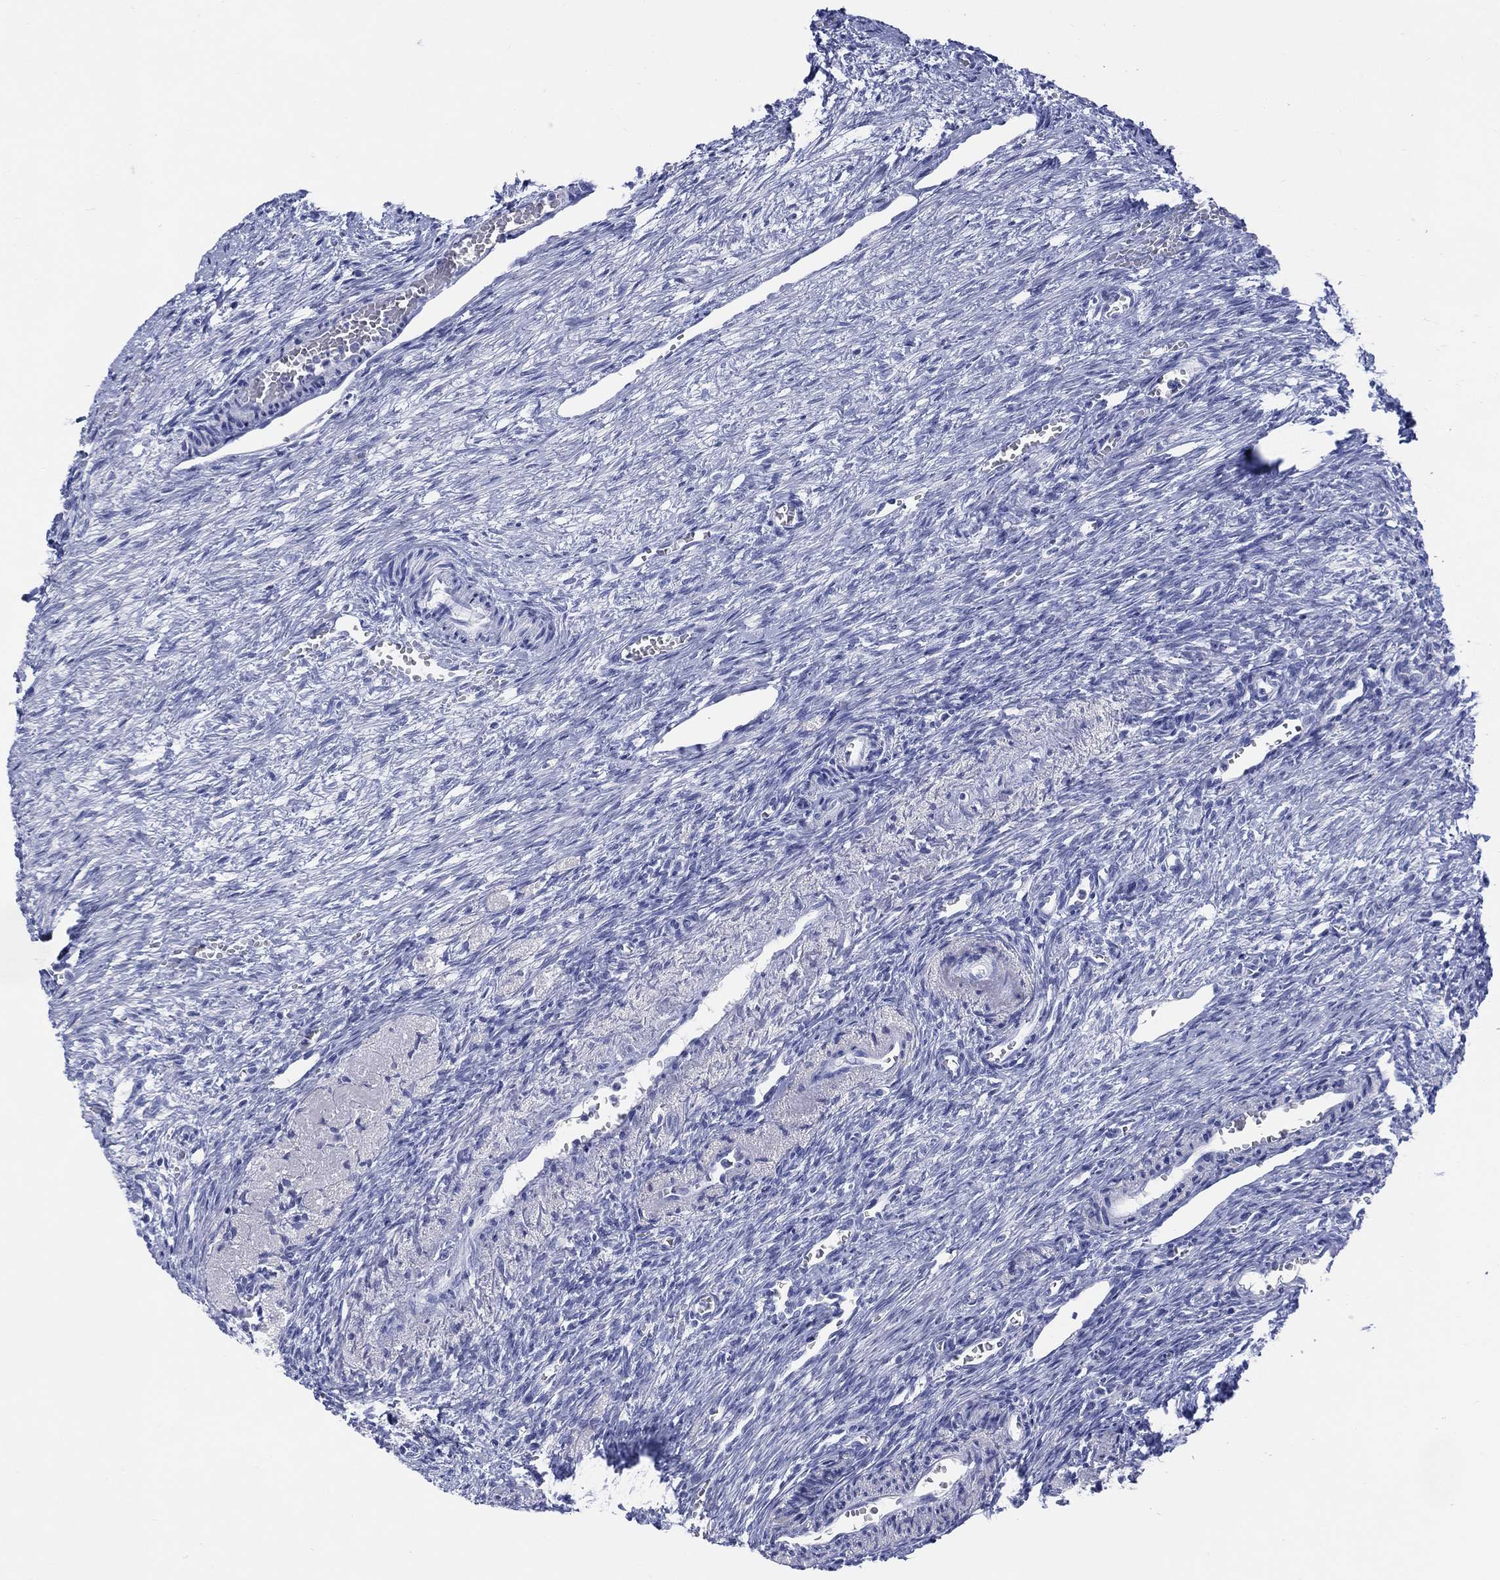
{"staining": {"intensity": "negative", "quantity": "none", "location": "none"}, "tissue": "ovary", "cell_type": "Ovarian stroma cells", "image_type": "normal", "snomed": [{"axis": "morphology", "description": "Normal tissue, NOS"}, {"axis": "topography", "description": "Ovary"}], "caption": "Immunohistochemical staining of normal ovary reveals no significant staining in ovarian stroma cells.", "gene": "ENSG00000285953", "patient": {"sex": "female", "age": 39}}